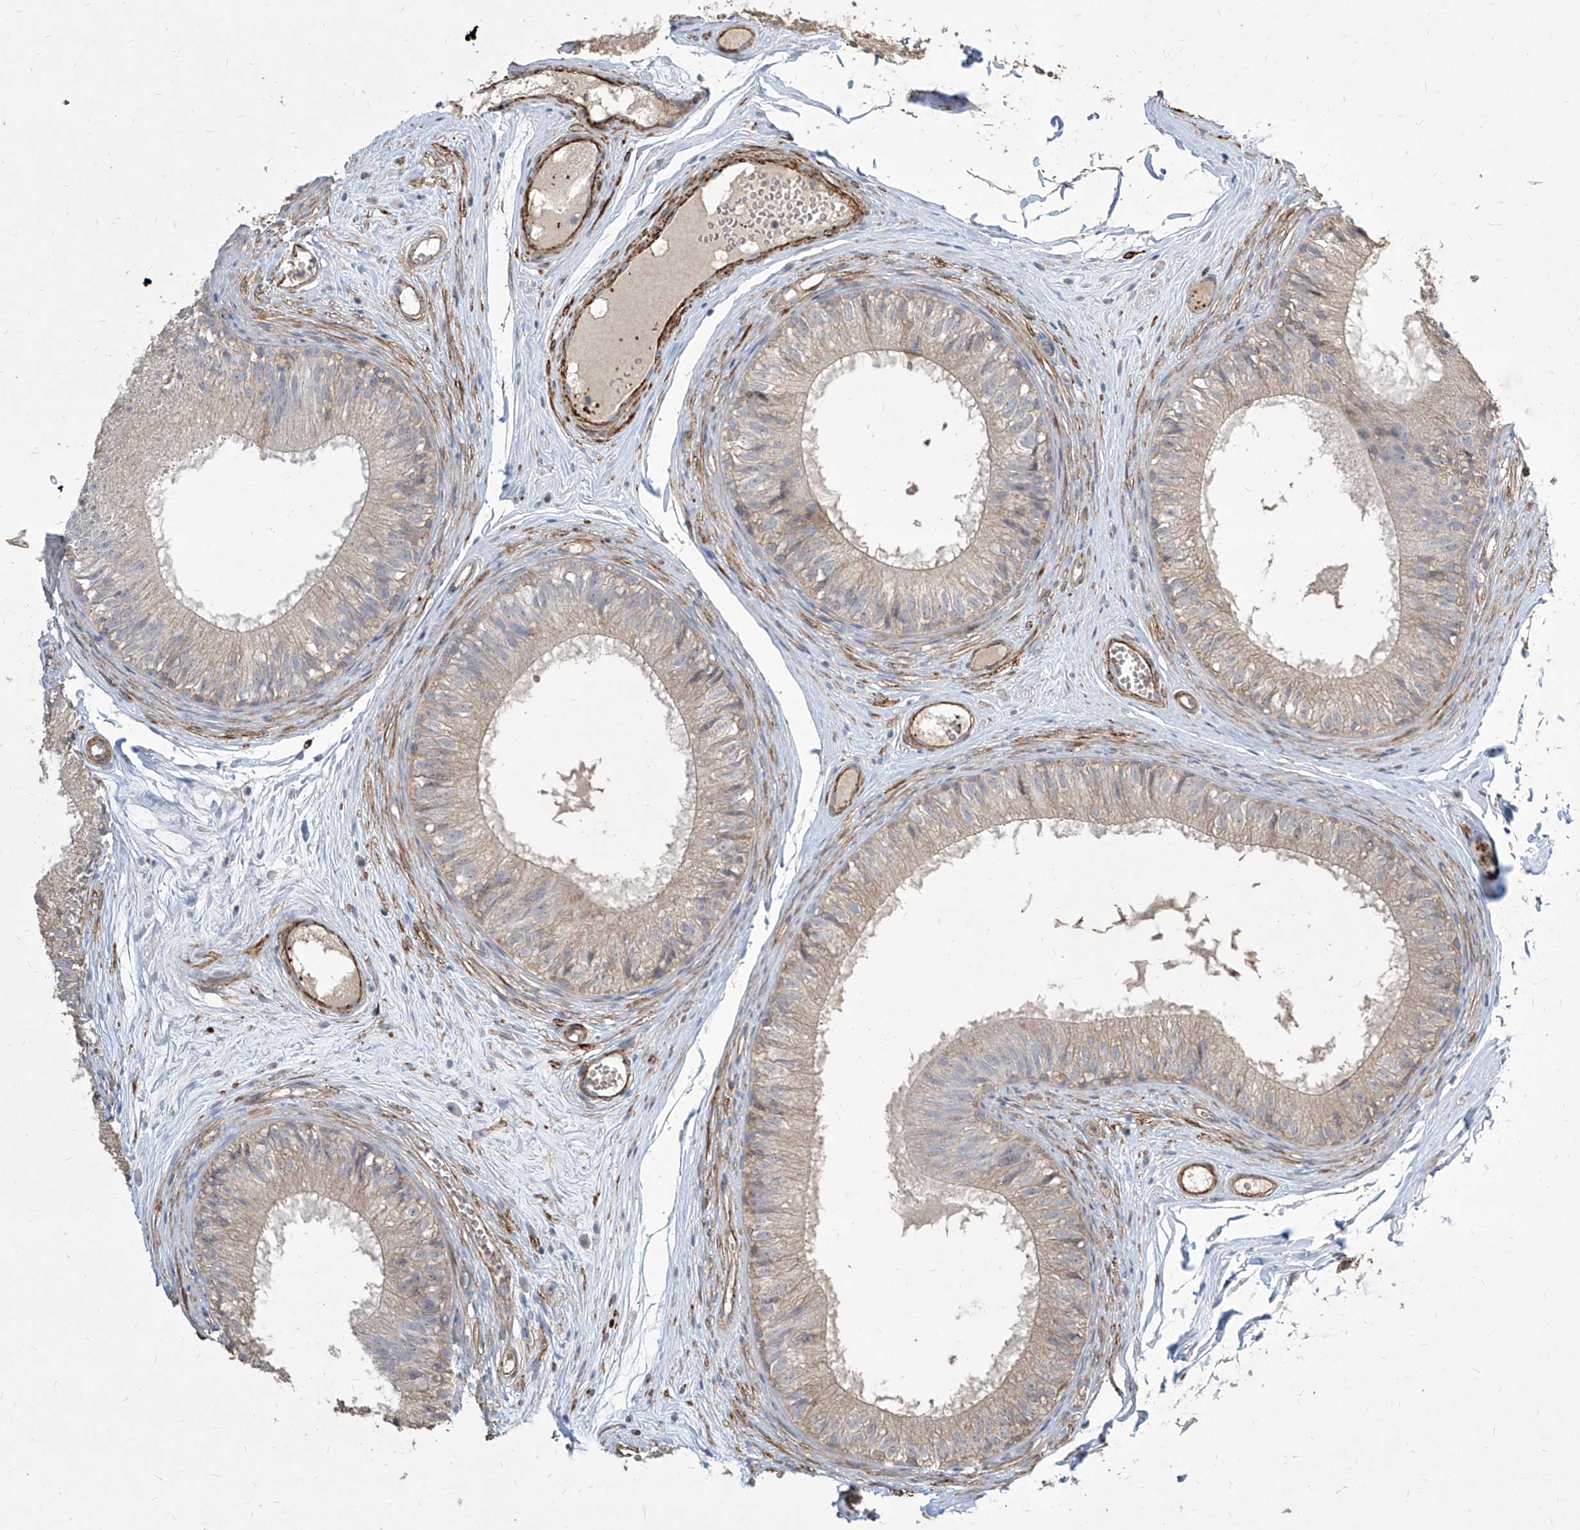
{"staining": {"intensity": "weak", "quantity": "<25%", "location": "cytoplasmic/membranous"}, "tissue": "epididymis", "cell_type": "Glandular cells", "image_type": "normal", "snomed": [{"axis": "morphology", "description": "Normal tissue, NOS"}, {"axis": "morphology", "description": "Seminoma in situ"}, {"axis": "topography", "description": "Testis"}, {"axis": "topography", "description": "Epididymis"}], "caption": "A micrograph of epididymis stained for a protein reveals no brown staining in glandular cells. (DAB (3,3'-diaminobenzidine) immunohistochemistry, high magnification).", "gene": "FAM83B", "patient": {"sex": "male", "age": 28}}